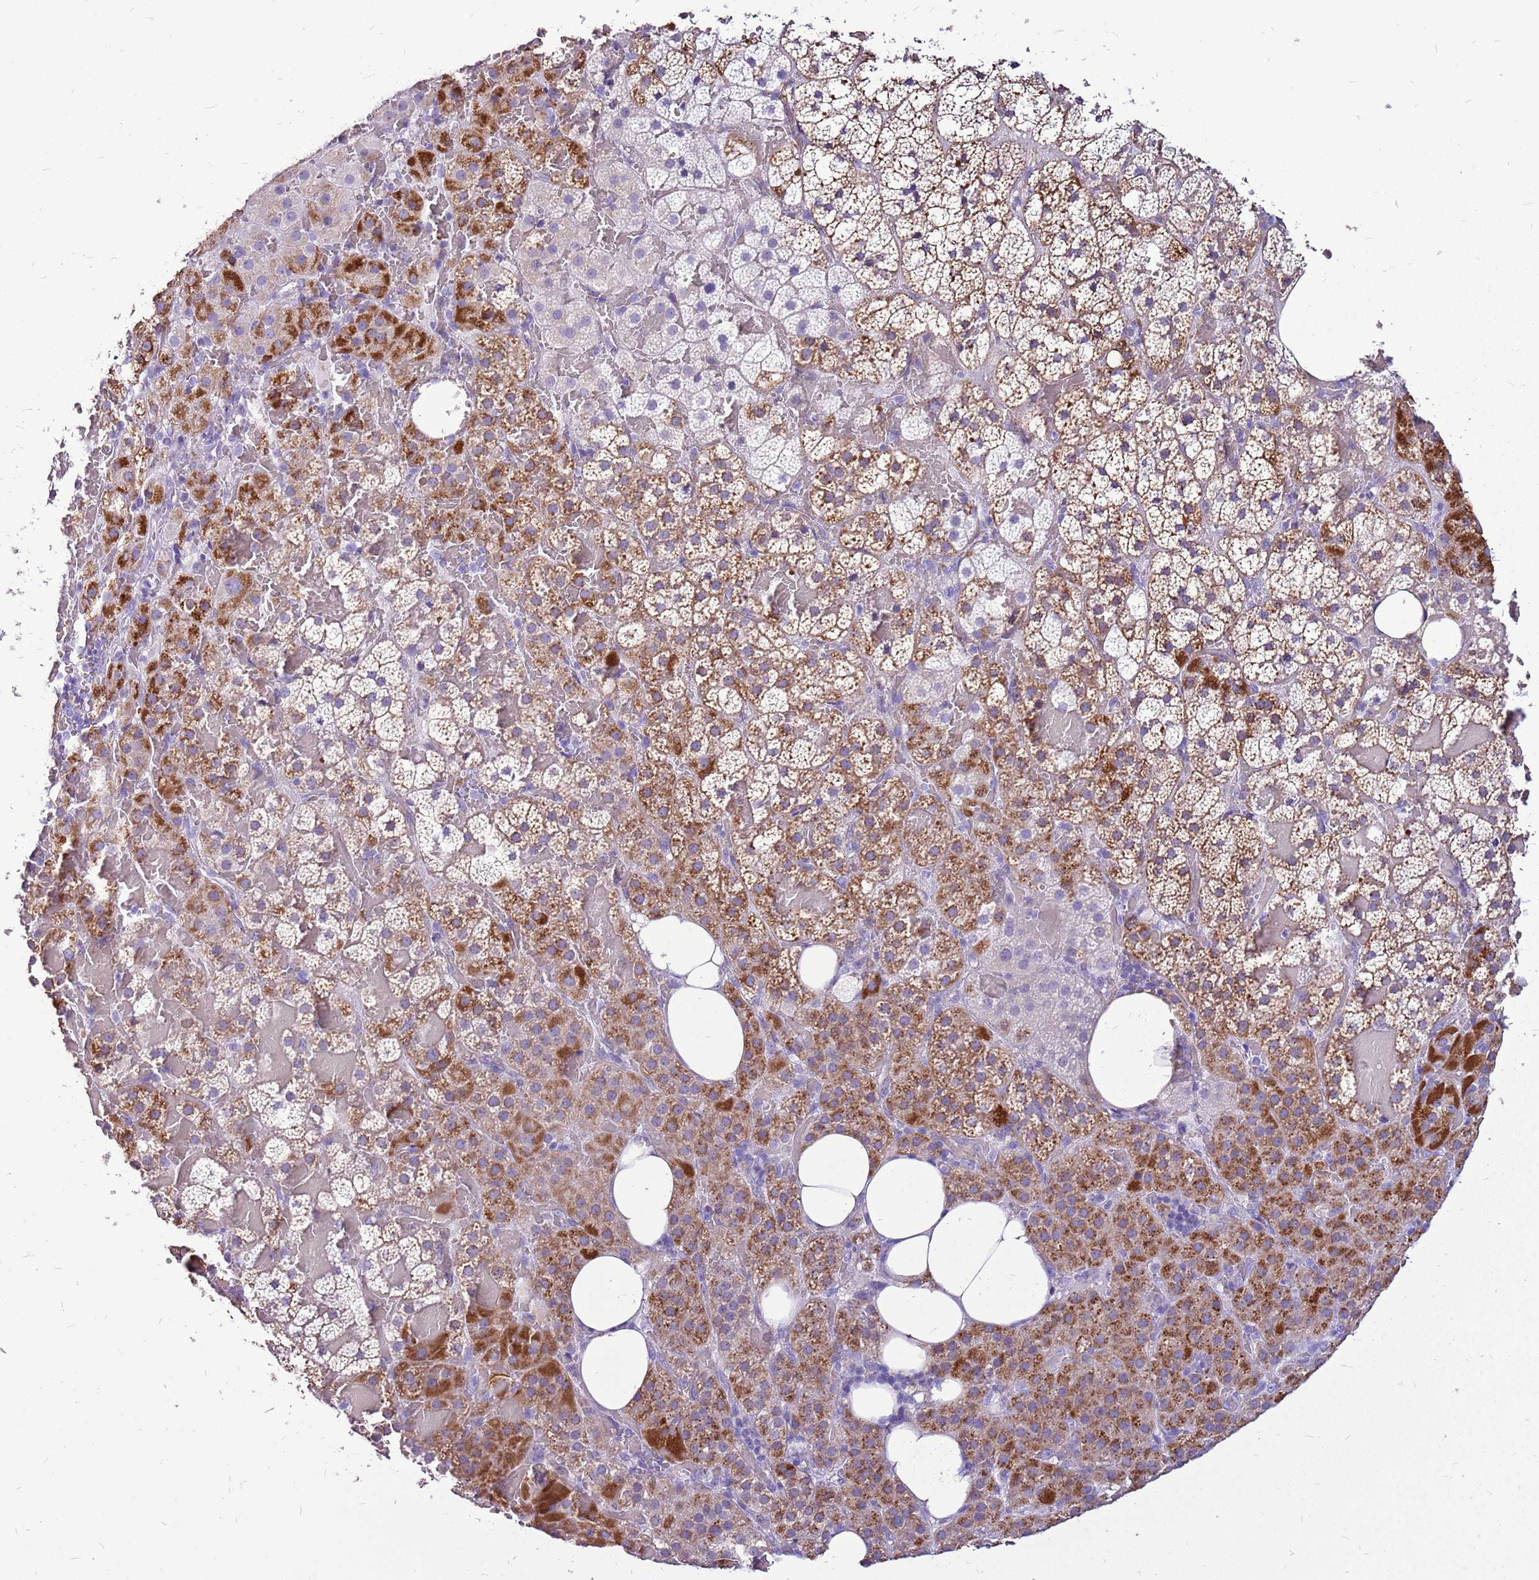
{"staining": {"intensity": "moderate", "quantity": ">75%", "location": "cytoplasmic/membranous"}, "tissue": "adrenal gland", "cell_type": "Glandular cells", "image_type": "normal", "snomed": [{"axis": "morphology", "description": "Normal tissue, NOS"}, {"axis": "topography", "description": "Adrenal gland"}], "caption": "Immunohistochemistry (IHC) of unremarkable human adrenal gland reveals medium levels of moderate cytoplasmic/membranous expression in approximately >75% of glandular cells. (IHC, brightfield microscopy, high magnification).", "gene": "ACSS3", "patient": {"sex": "female", "age": 59}}